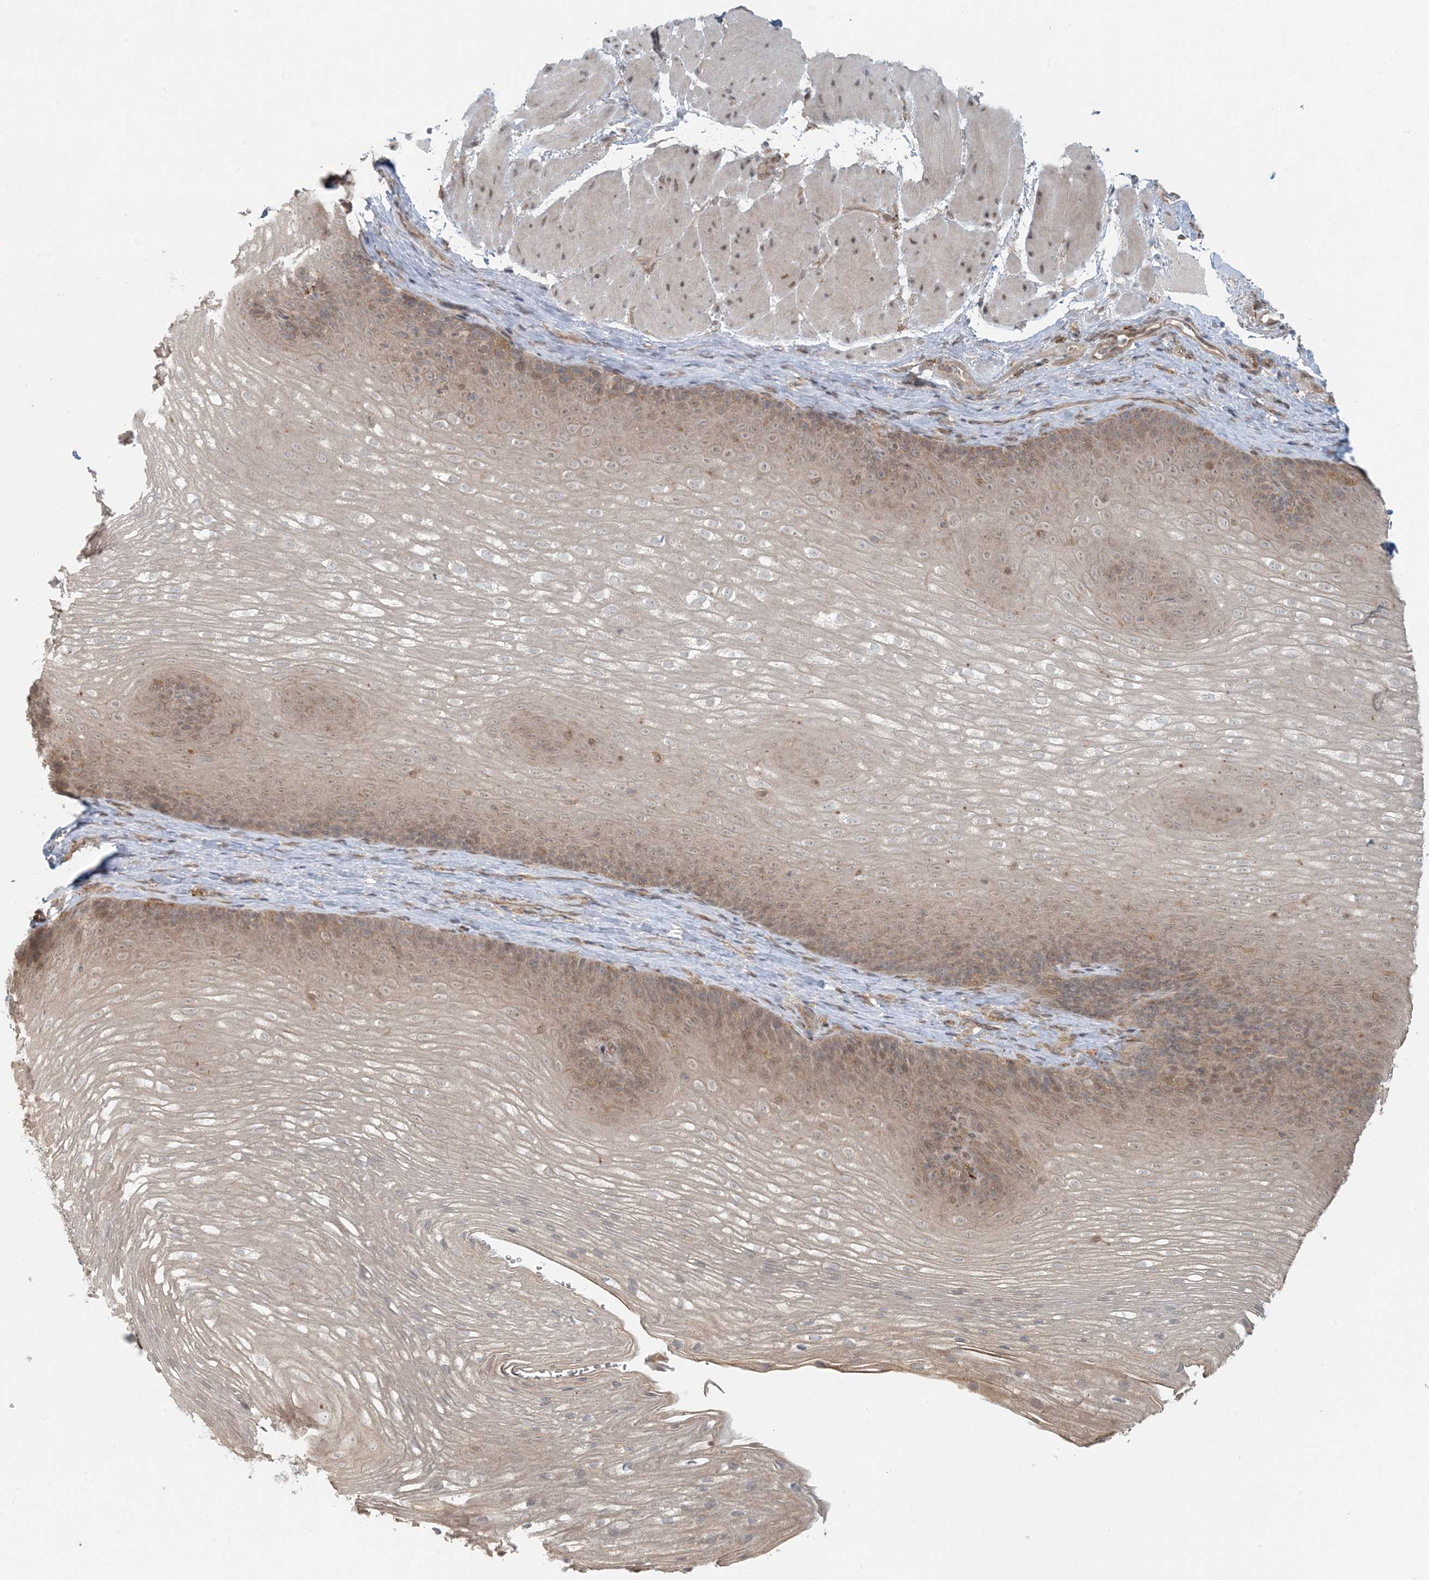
{"staining": {"intensity": "weak", "quantity": "<25%", "location": "cytoplasmic/membranous,nuclear"}, "tissue": "esophagus", "cell_type": "Squamous epithelial cells", "image_type": "normal", "snomed": [{"axis": "morphology", "description": "Normal tissue, NOS"}, {"axis": "topography", "description": "Esophagus"}], "caption": "This is a micrograph of immunohistochemistry (IHC) staining of normal esophagus, which shows no expression in squamous epithelial cells. Brightfield microscopy of immunohistochemistry stained with DAB (brown) and hematoxylin (blue), captured at high magnification.", "gene": "OBI1", "patient": {"sex": "female", "age": 66}}